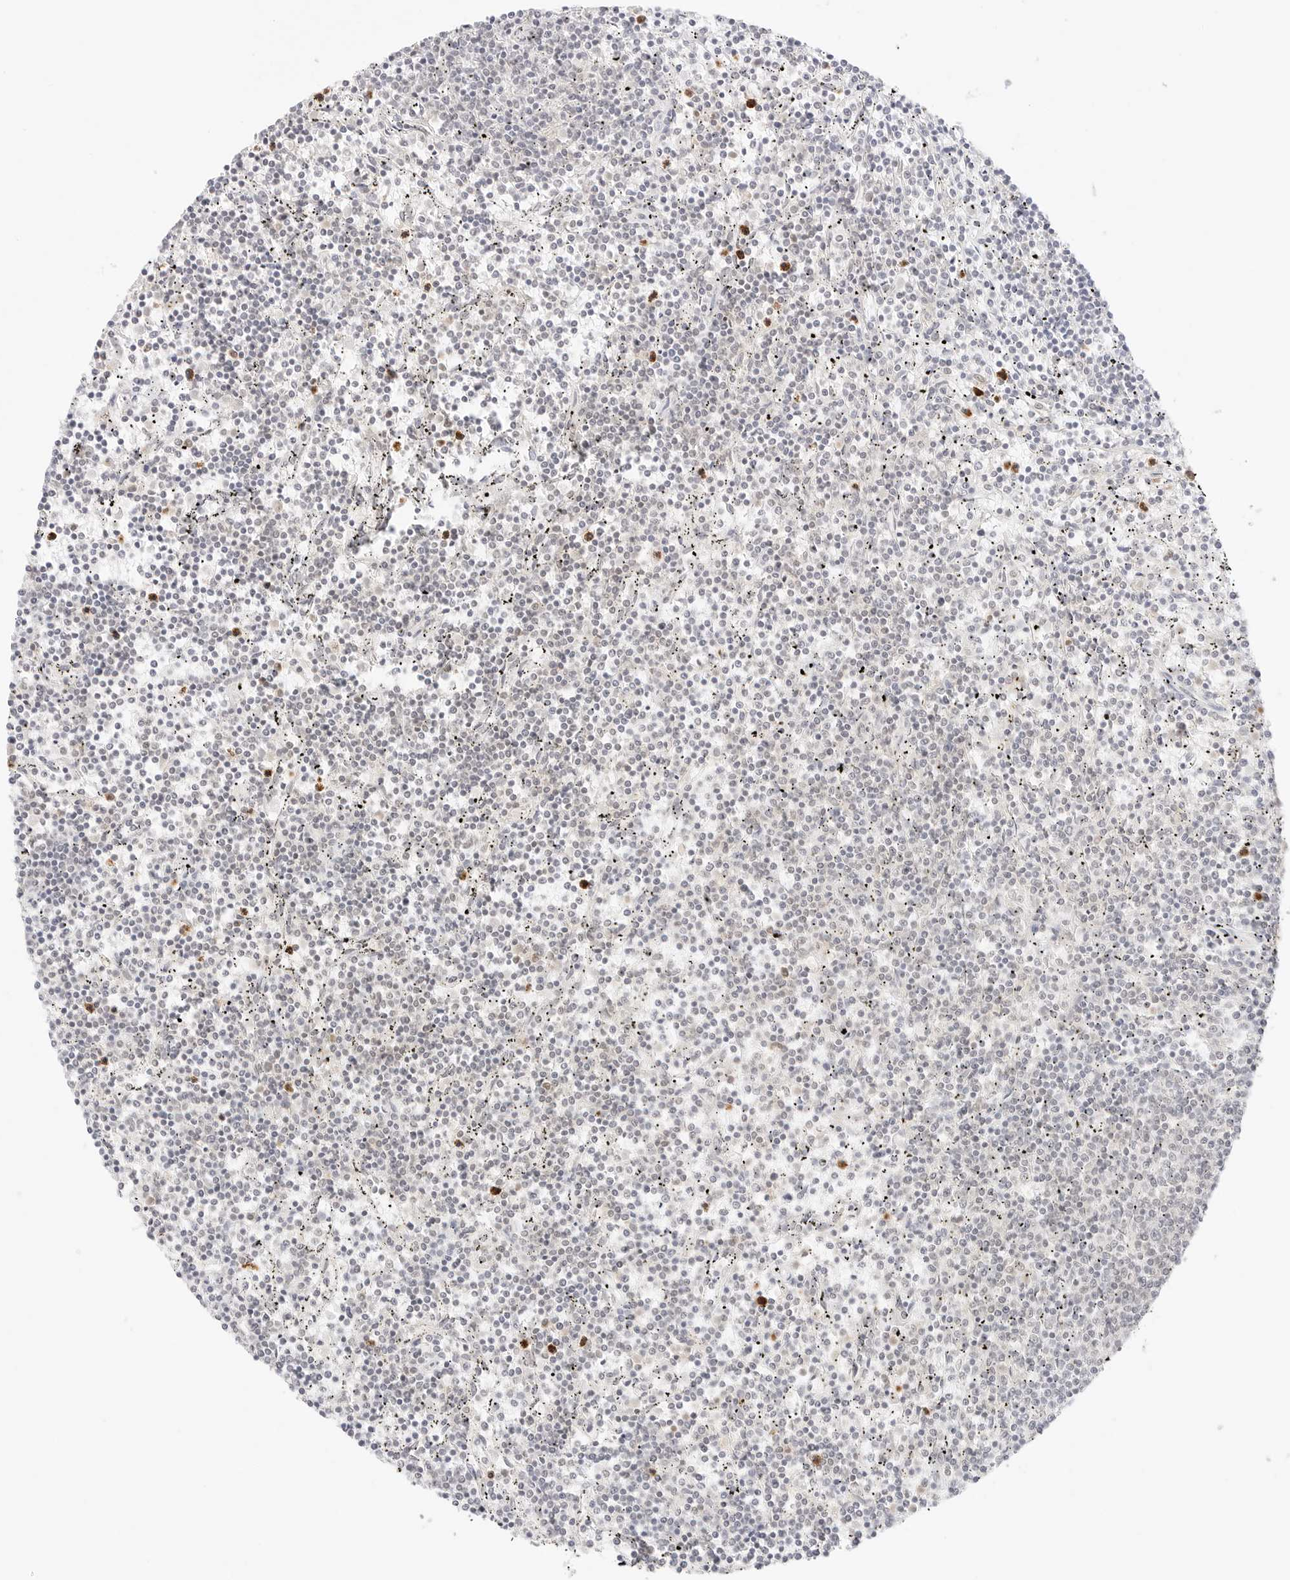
{"staining": {"intensity": "negative", "quantity": "none", "location": "none"}, "tissue": "lymphoma", "cell_type": "Tumor cells", "image_type": "cancer", "snomed": [{"axis": "morphology", "description": "Malignant lymphoma, non-Hodgkin's type, Low grade"}, {"axis": "topography", "description": "Spleen"}], "caption": "A histopathology image of human lymphoma is negative for staining in tumor cells.", "gene": "GNAS", "patient": {"sex": "female", "age": 50}}